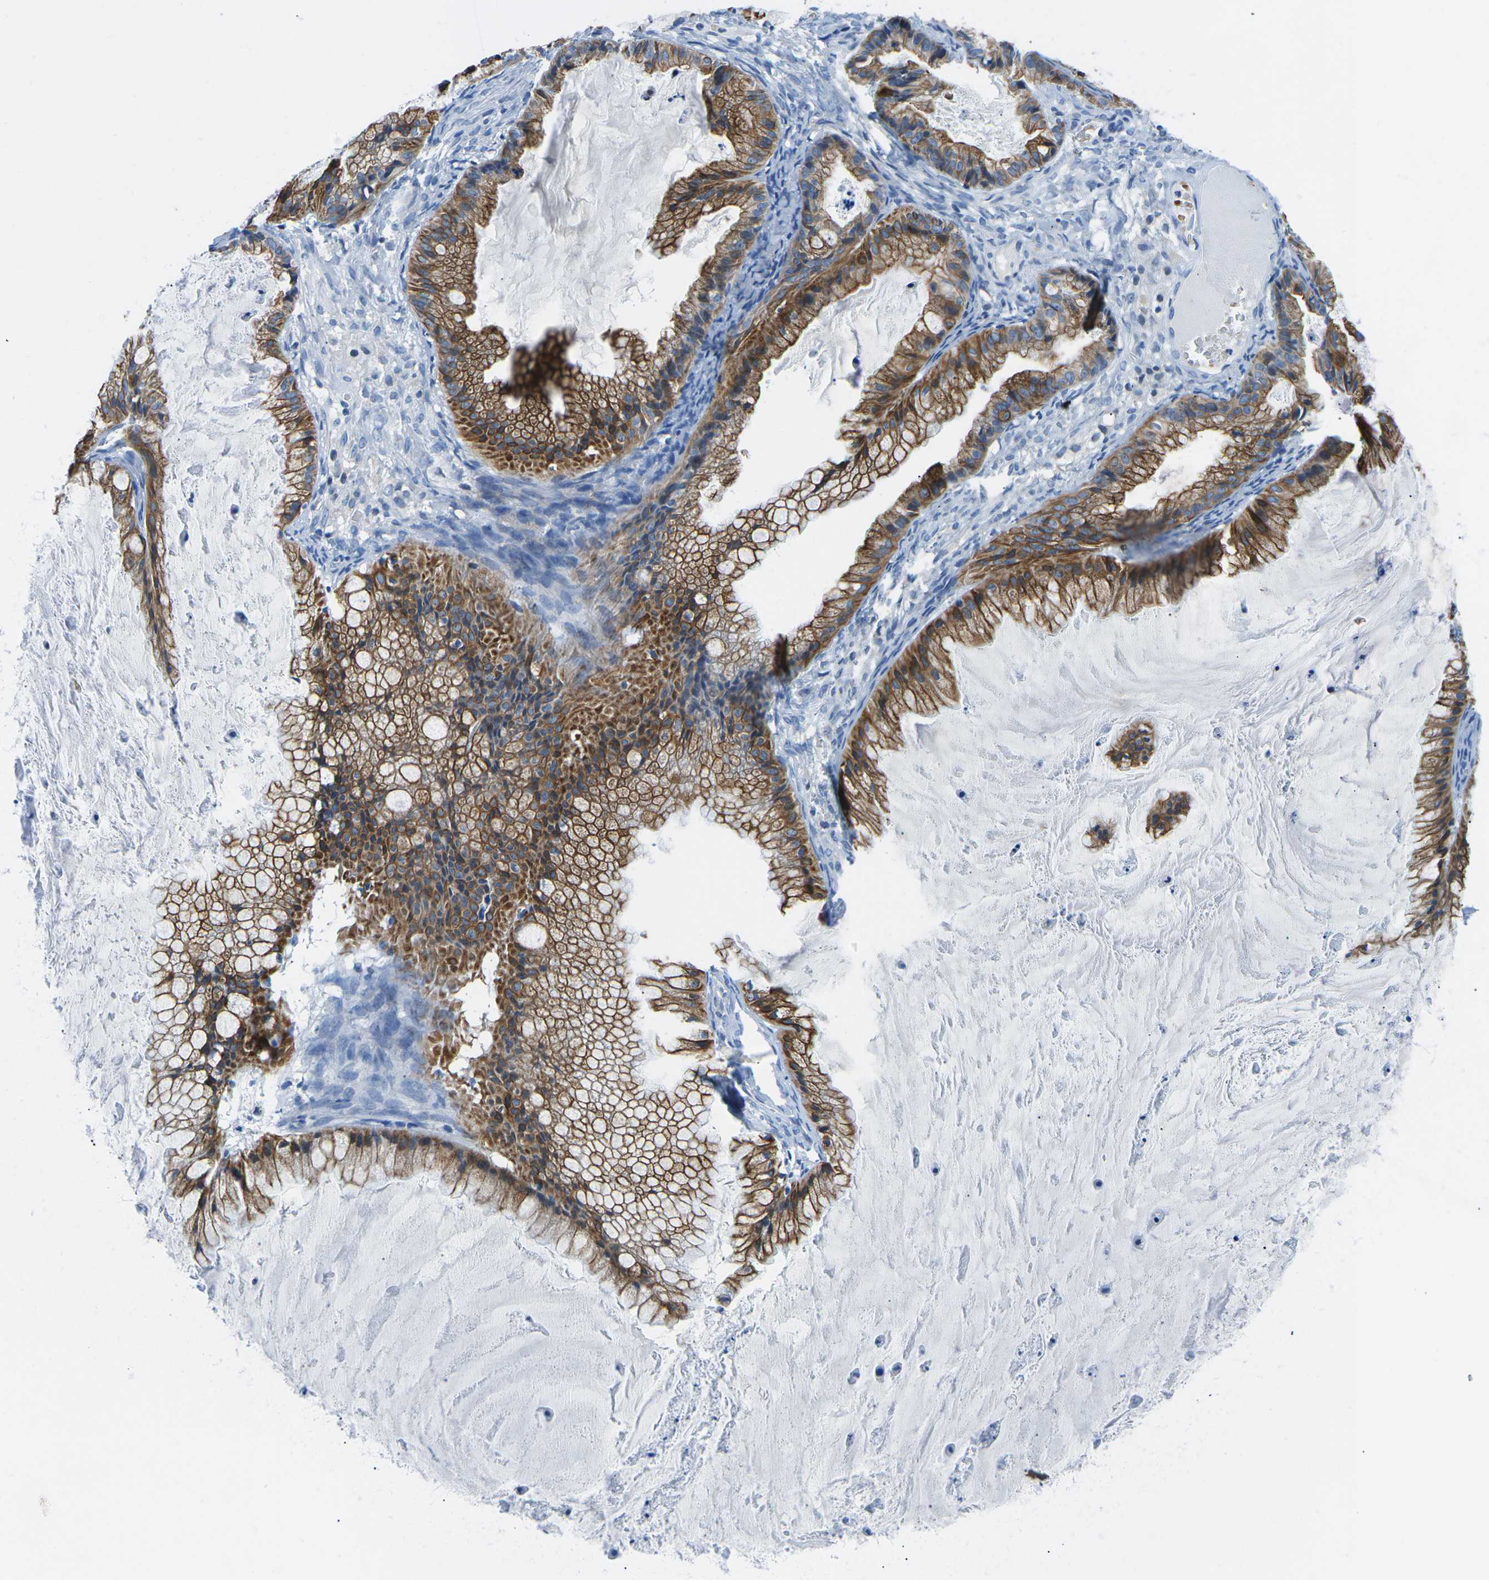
{"staining": {"intensity": "strong", "quantity": ">75%", "location": "cytoplasmic/membranous"}, "tissue": "ovarian cancer", "cell_type": "Tumor cells", "image_type": "cancer", "snomed": [{"axis": "morphology", "description": "Cystadenocarcinoma, mucinous, NOS"}, {"axis": "topography", "description": "Ovary"}], "caption": "This is an image of IHC staining of ovarian cancer, which shows strong staining in the cytoplasmic/membranous of tumor cells.", "gene": "TM6SF1", "patient": {"sex": "female", "age": 57}}